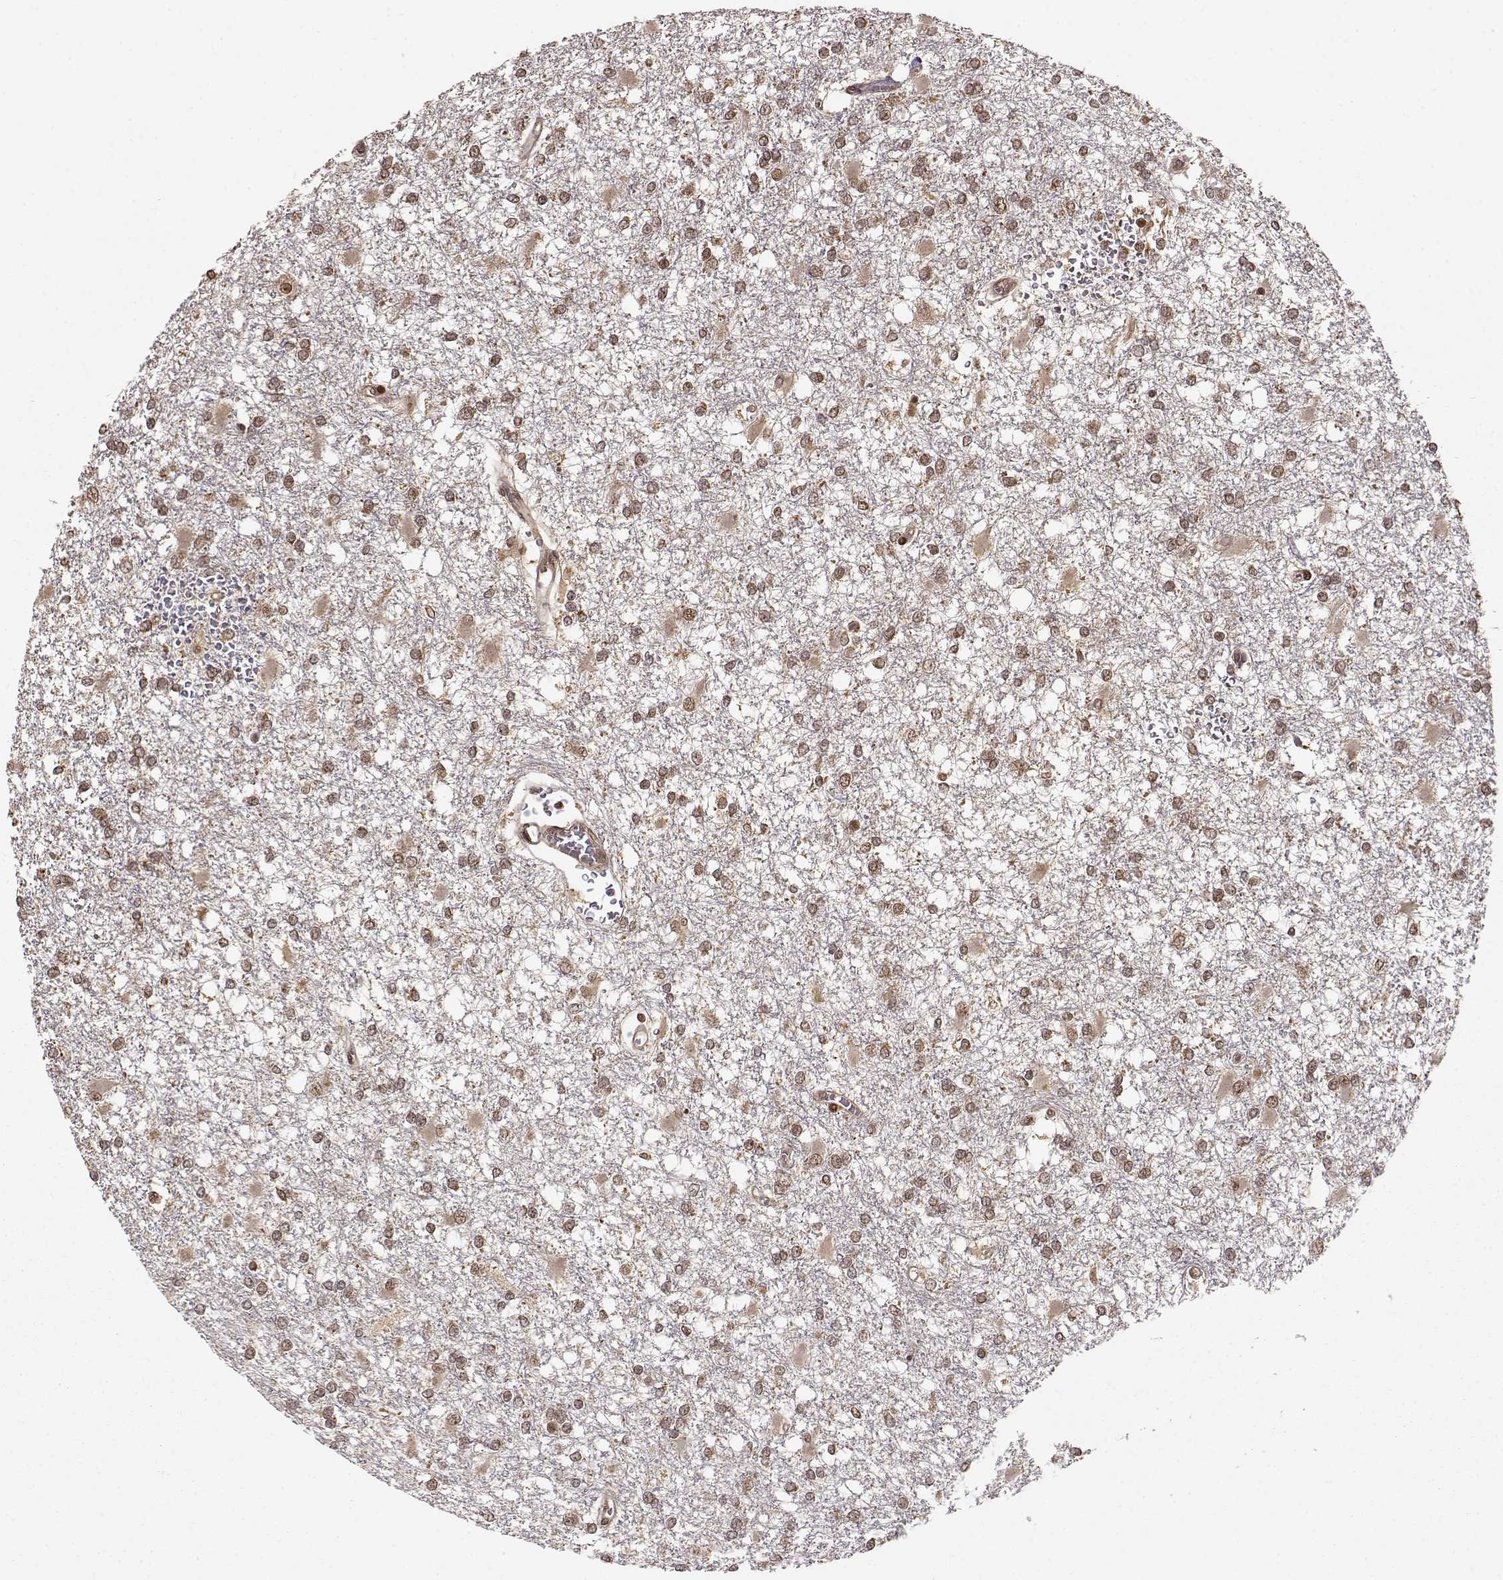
{"staining": {"intensity": "moderate", "quantity": ">75%", "location": "cytoplasmic/membranous,nuclear"}, "tissue": "glioma", "cell_type": "Tumor cells", "image_type": "cancer", "snomed": [{"axis": "morphology", "description": "Glioma, malignant, High grade"}, {"axis": "topography", "description": "Cerebral cortex"}], "caption": "The micrograph exhibits immunohistochemical staining of malignant high-grade glioma. There is moderate cytoplasmic/membranous and nuclear positivity is appreciated in approximately >75% of tumor cells.", "gene": "MAEA", "patient": {"sex": "male", "age": 79}}